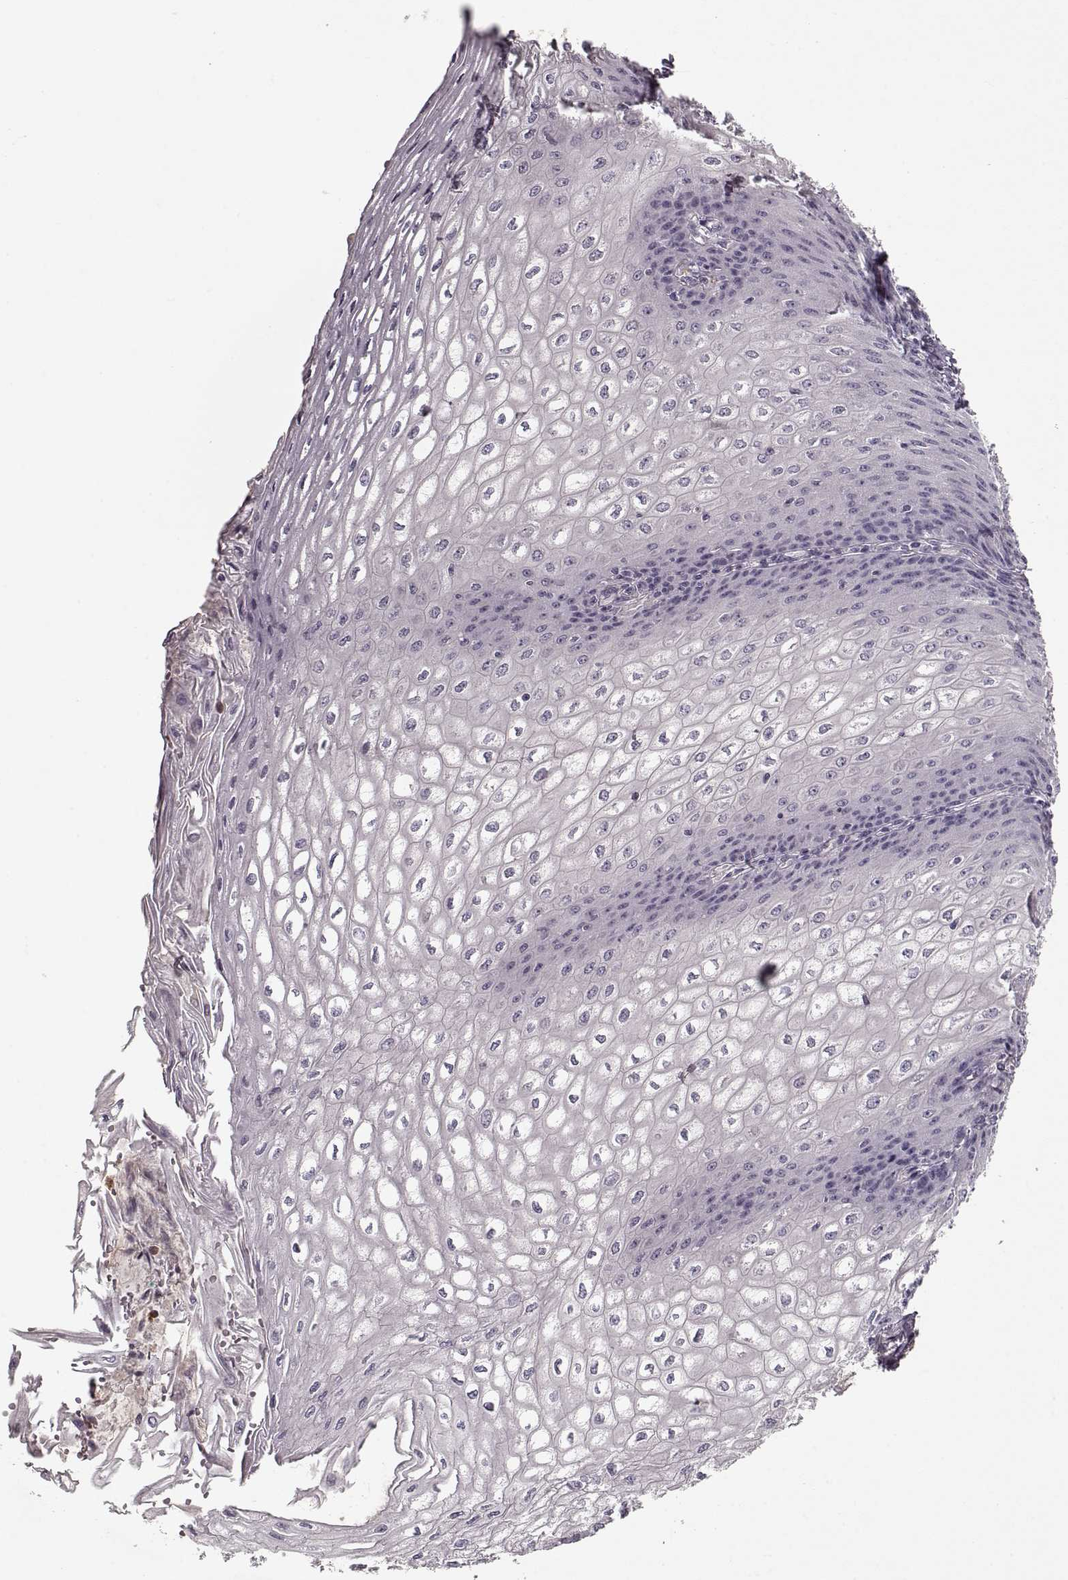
{"staining": {"intensity": "negative", "quantity": "none", "location": "none"}, "tissue": "esophagus", "cell_type": "Squamous epithelial cells", "image_type": "normal", "snomed": [{"axis": "morphology", "description": "Normal tissue, NOS"}, {"axis": "topography", "description": "Esophagus"}], "caption": "Immunohistochemistry (IHC) of unremarkable esophagus exhibits no expression in squamous epithelial cells.", "gene": "UNC13D", "patient": {"sex": "male", "age": 58}}